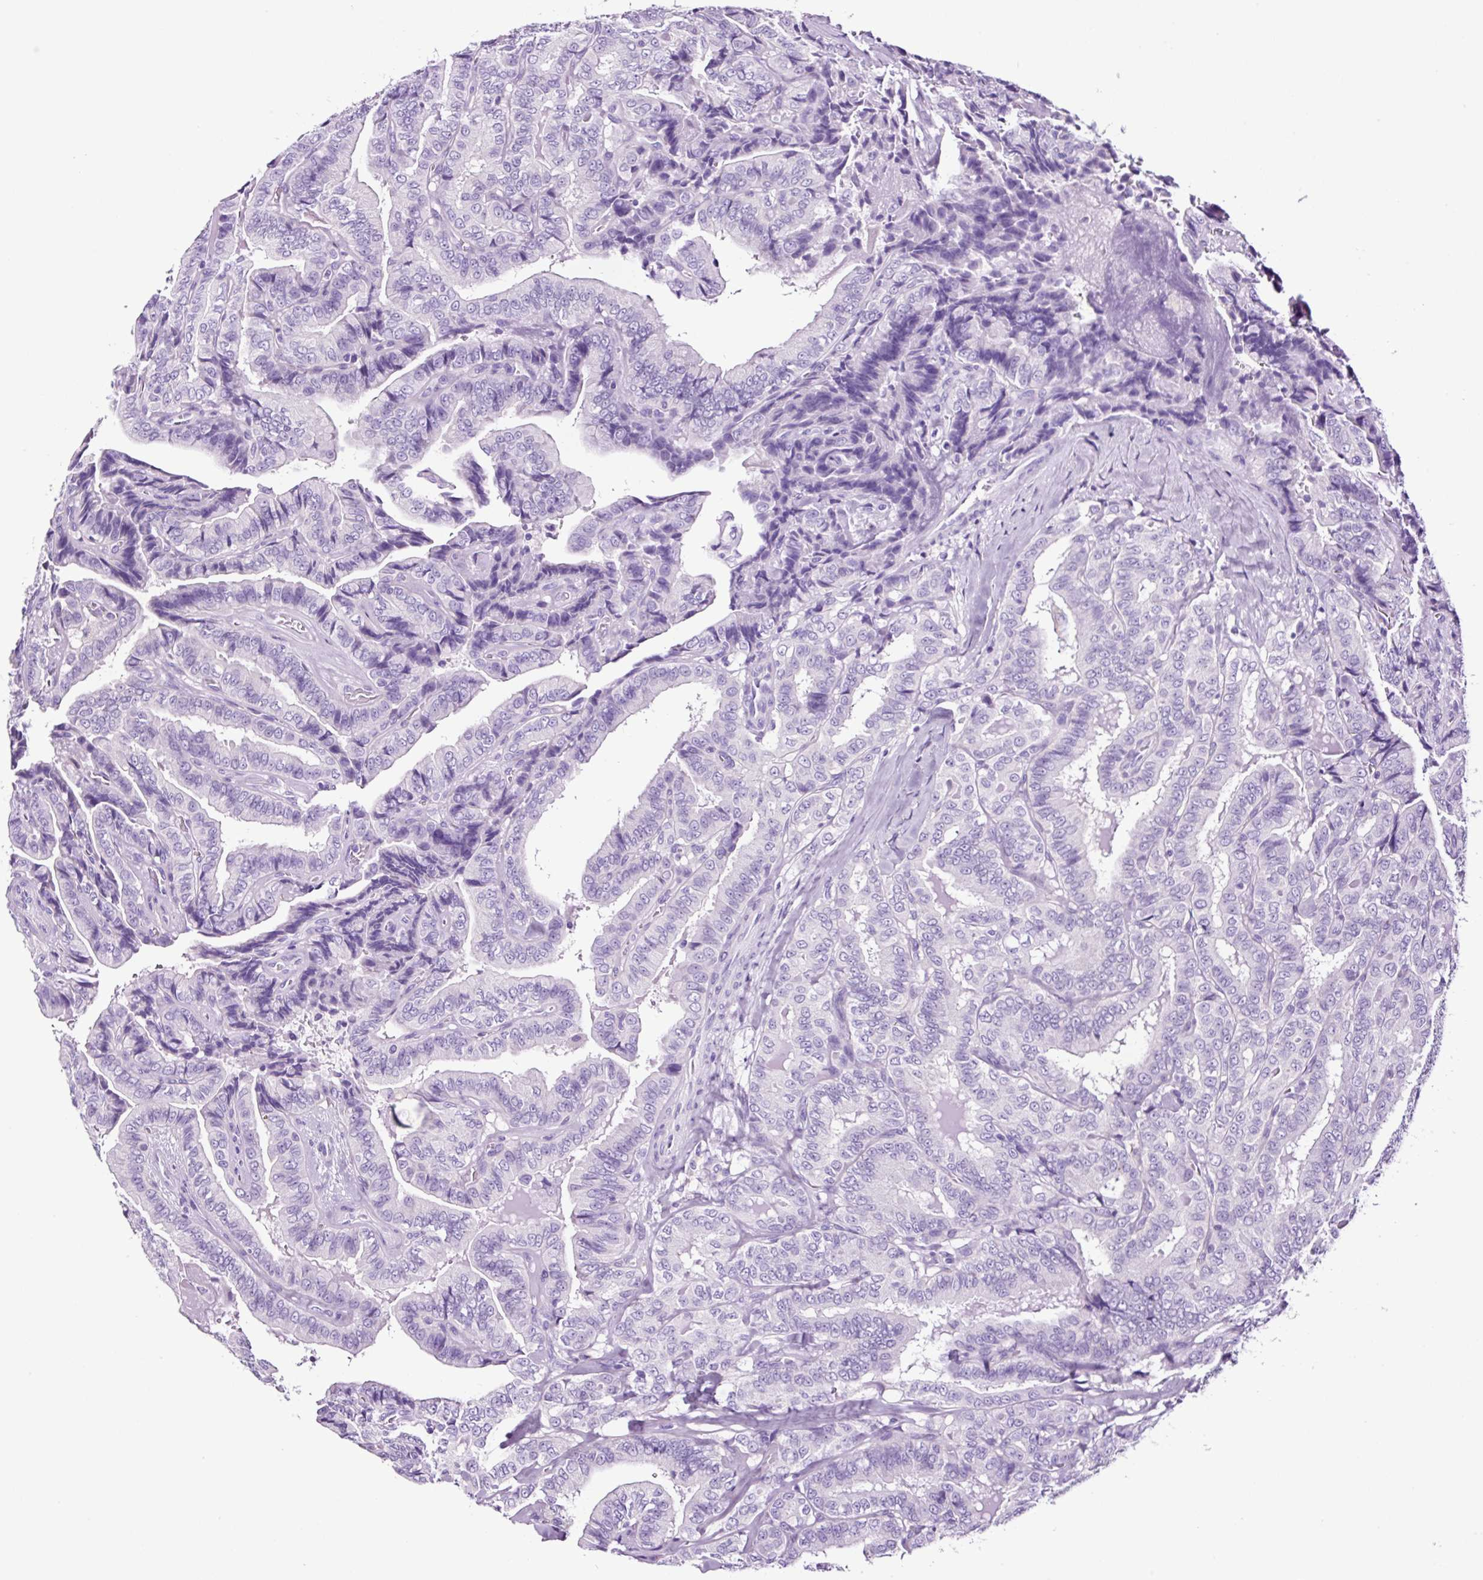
{"staining": {"intensity": "negative", "quantity": "none", "location": "none"}, "tissue": "thyroid cancer", "cell_type": "Tumor cells", "image_type": "cancer", "snomed": [{"axis": "morphology", "description": "Papillary adenocarcinoma, NOS"}, {"axis": "topography", "description": "Thyroid gland"}], "caption": "This is an immunohistochemistry histopathology image of thyroid papillary adenocarcinoma. There is no staining in tumor cells.", "gene": "FBXL7", "patient": {"sex": "male", "age": 61}}